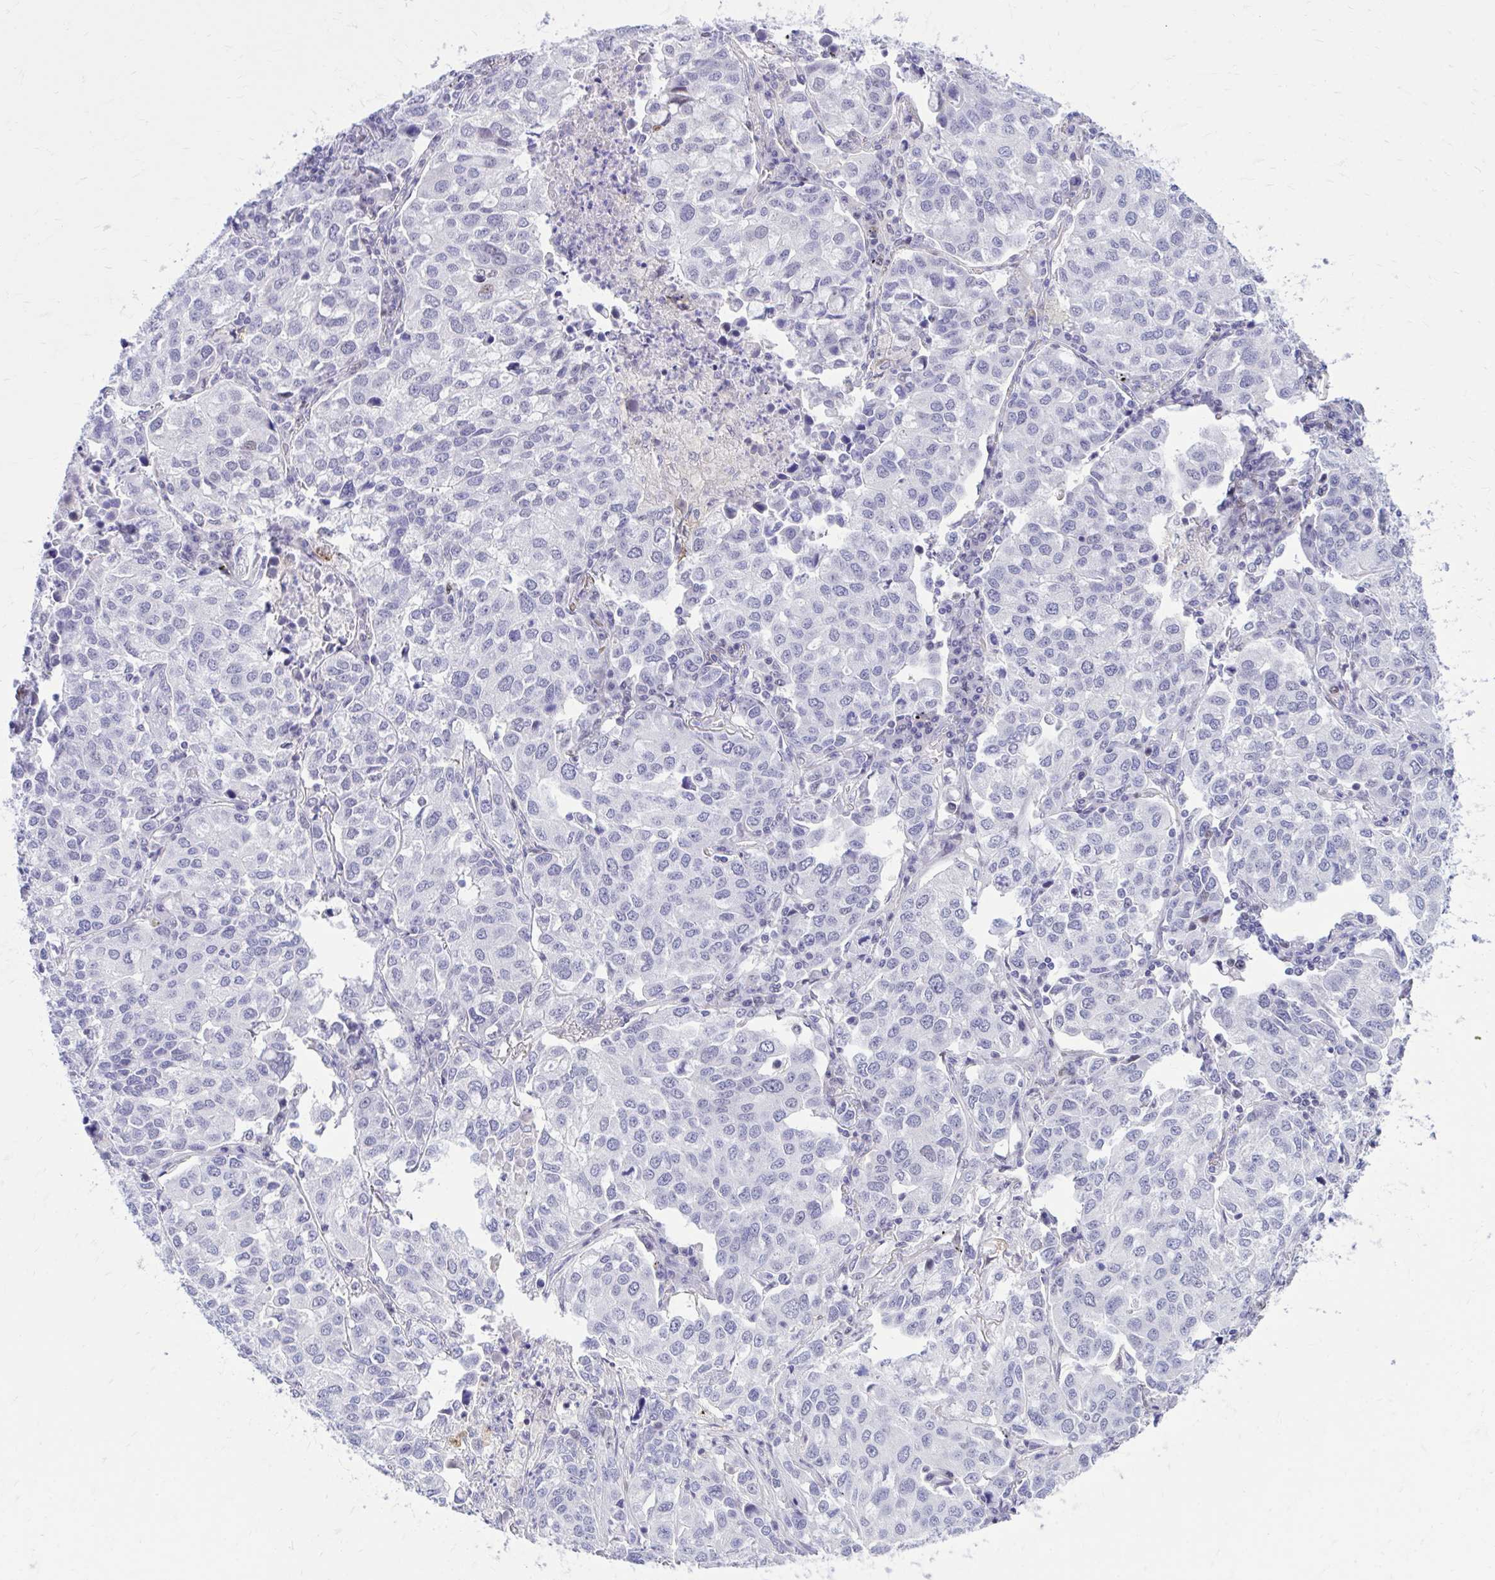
{"staining": {"intensity": "negative", "quantity": "none", "location": "none"}, "tissue": "lung cancer", "cell_type": "Tumor cells", "image_type": "cancer", "snomed": [{"axis": "morphology", "description": "Adenocarcinoma, NOS"}, {"axis": "morphology", "description": "Adenocarcinoma, metastatic, NOS"}, {"axis": "topography", "description": "Lymph node"}, {"axis": "topography", "description": "Lung"}], "caption": "The micrograph displays no significant staining in tumor cells of lung adenocarcinoma.", "gene": "ZBTB25", "patient": {"sex": "female", "age": 65}}